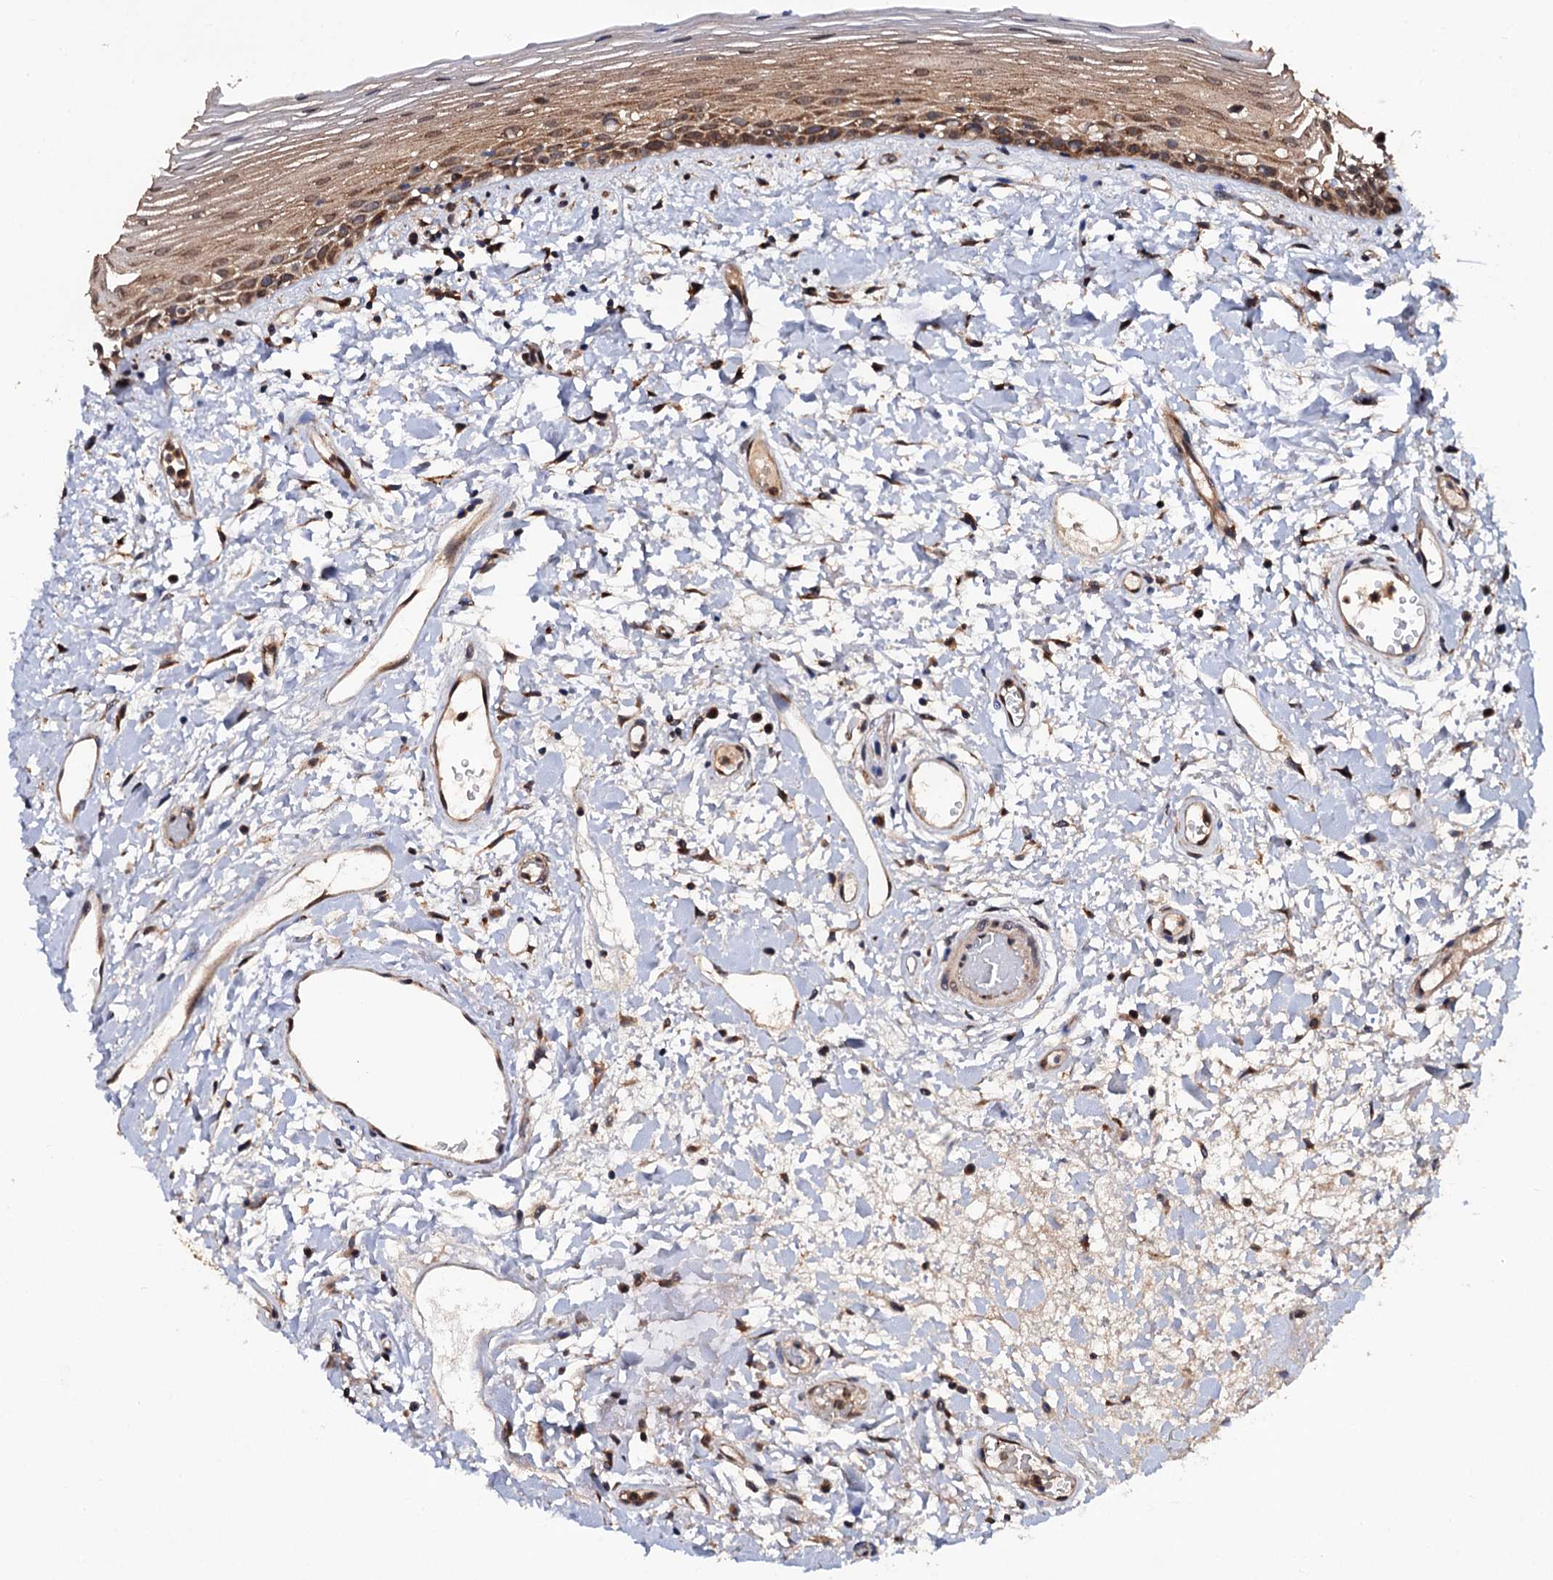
{"staining": {"intensity": "moderate", "quantity": "25%-75%", "location": "cytoplasmic/membranous,nuclear"}, "tissue": "oral mucosa", "cell_type": "Squamous epithelial cells", "image_type": "normal", "snomed": [{"axis": "morphology", "description": "Normal tissue, NOS"}, {"axis": "topography", "description": "Oral tissue"}], "caption": "Immunohistochemical staining of benign oral mucosa displays moderate cytoplasmic/membranous,nuclear protein staining in about 25%-75% of squamous epithelial cells. (Stains: DAB in brown, nuclei in blue, Microscopy: brightfield microscopy at high magnification).", "gene": "MIER2", "patient": {"sex": "female", "age": 76}}